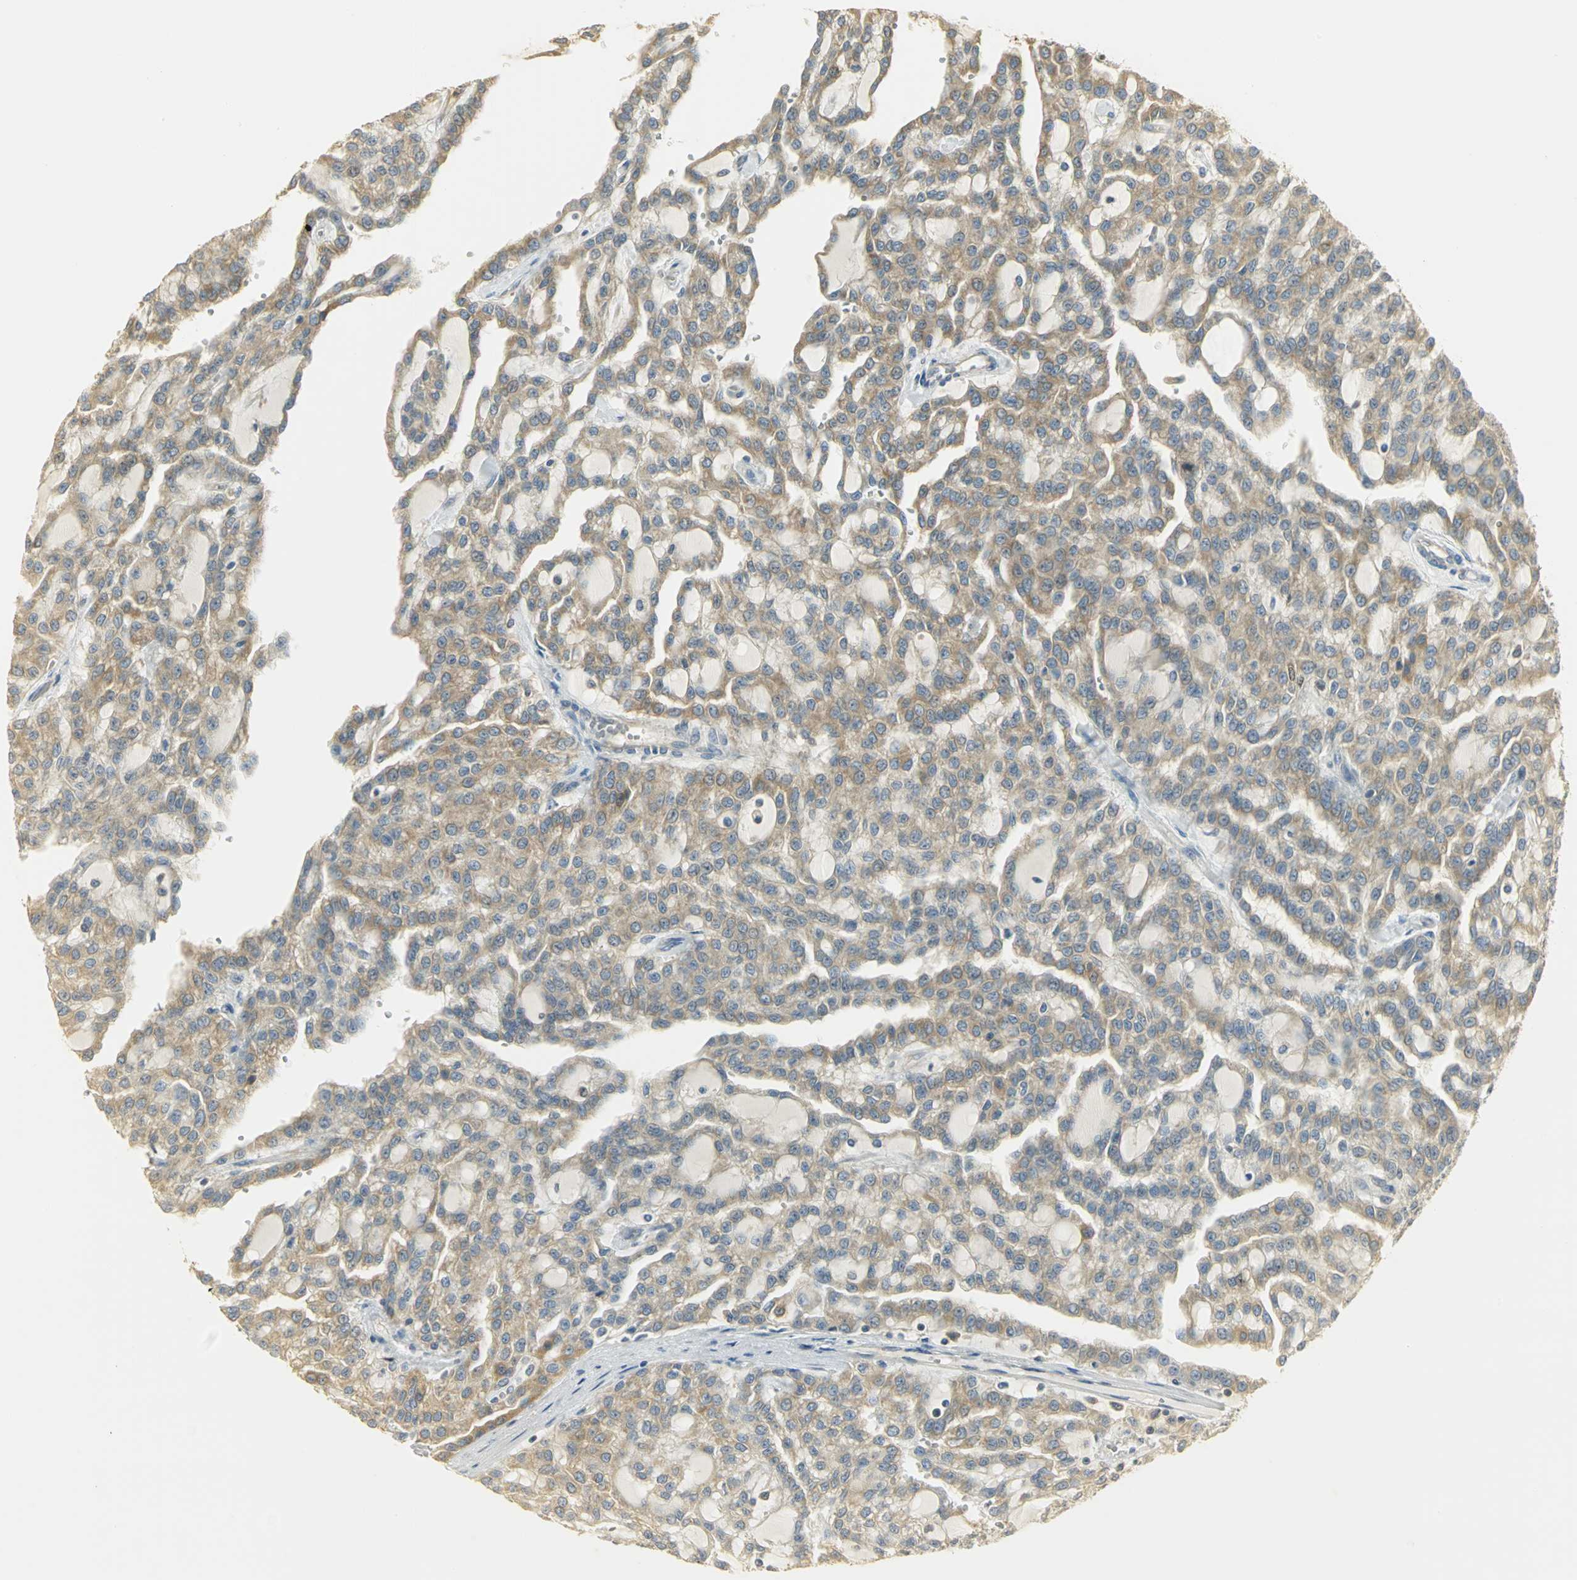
{"staining": {"intensity": "moderate", "quantity": ">75%", "location": "cytoplasmic/membranous"}, "tissue": "renal cancer", "cell_type": "Tumor cells", "image_type": "cancer", "snomed": [{"axis": "morphology", "description": "Adenocarcinoma, NOS"}, {"axis": "topography", "description": "Kidney"}], "caption": "Immunohistochemistry (IHC) of human renal cancer shows medium levels of moderate cytoplasmic/membranous positivity in approximately >75% of tumor cells.", "gene": "RARS1", "patient": {"sex": "male", "age": 63}}